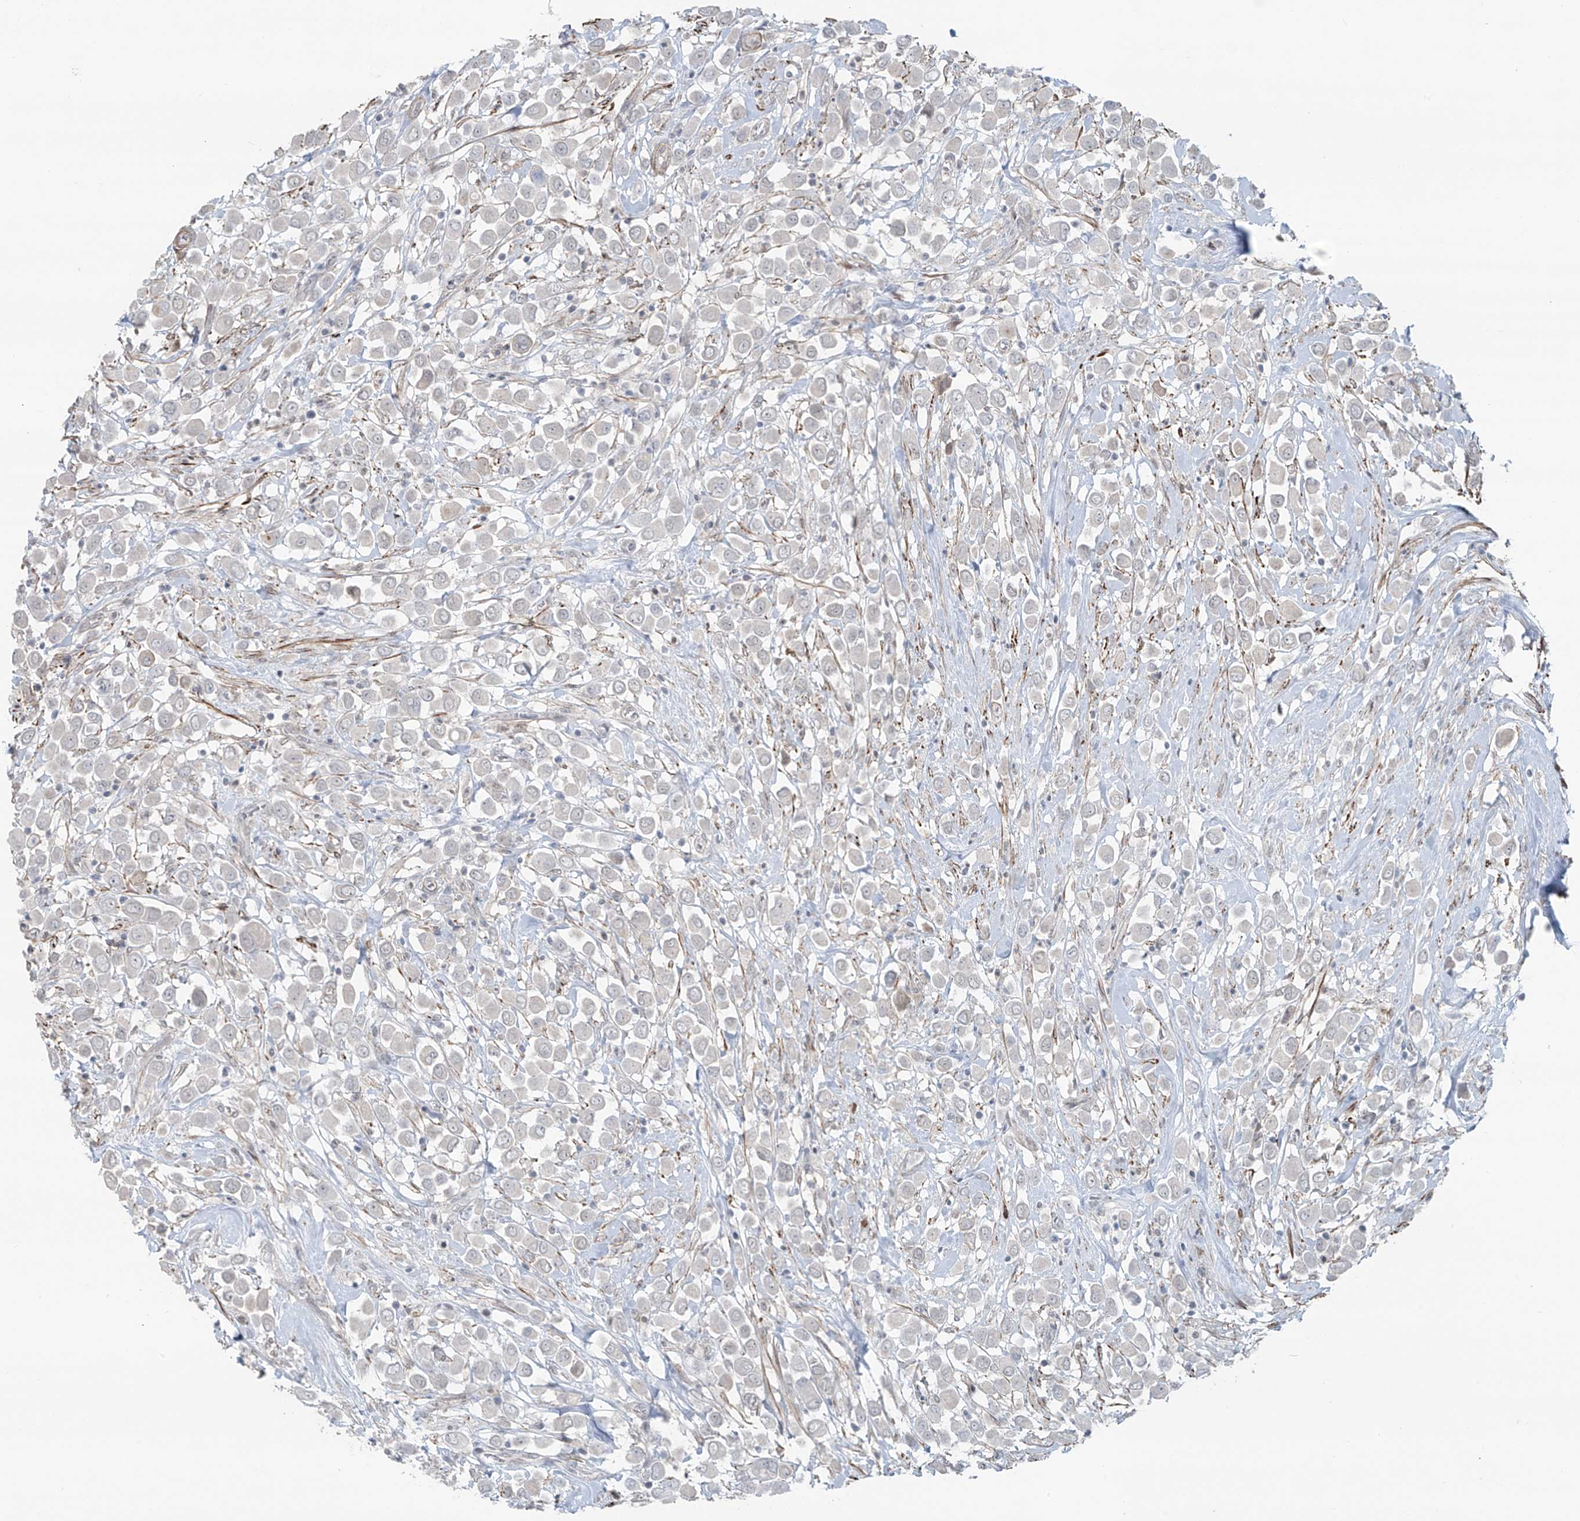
{"staining": {"intensity": "negative", "quantity": "none", "location": "none"}, "tissue": "breast cancer", "cell_type": "Tumor cells", "image_type": "cancer", "snomed": [{"axis": "morphology", "description": "Duct carcinoma"}, {"axis": "topography", "description": "Breast"}], "caption": "A high-resolution photomicrograph shows immunohistochemistry staining of breast cancer, which shows no significant staining in tumor cells.", "gene": "RASGEF1A", "patient": {"sex": "female", "age": 61}}